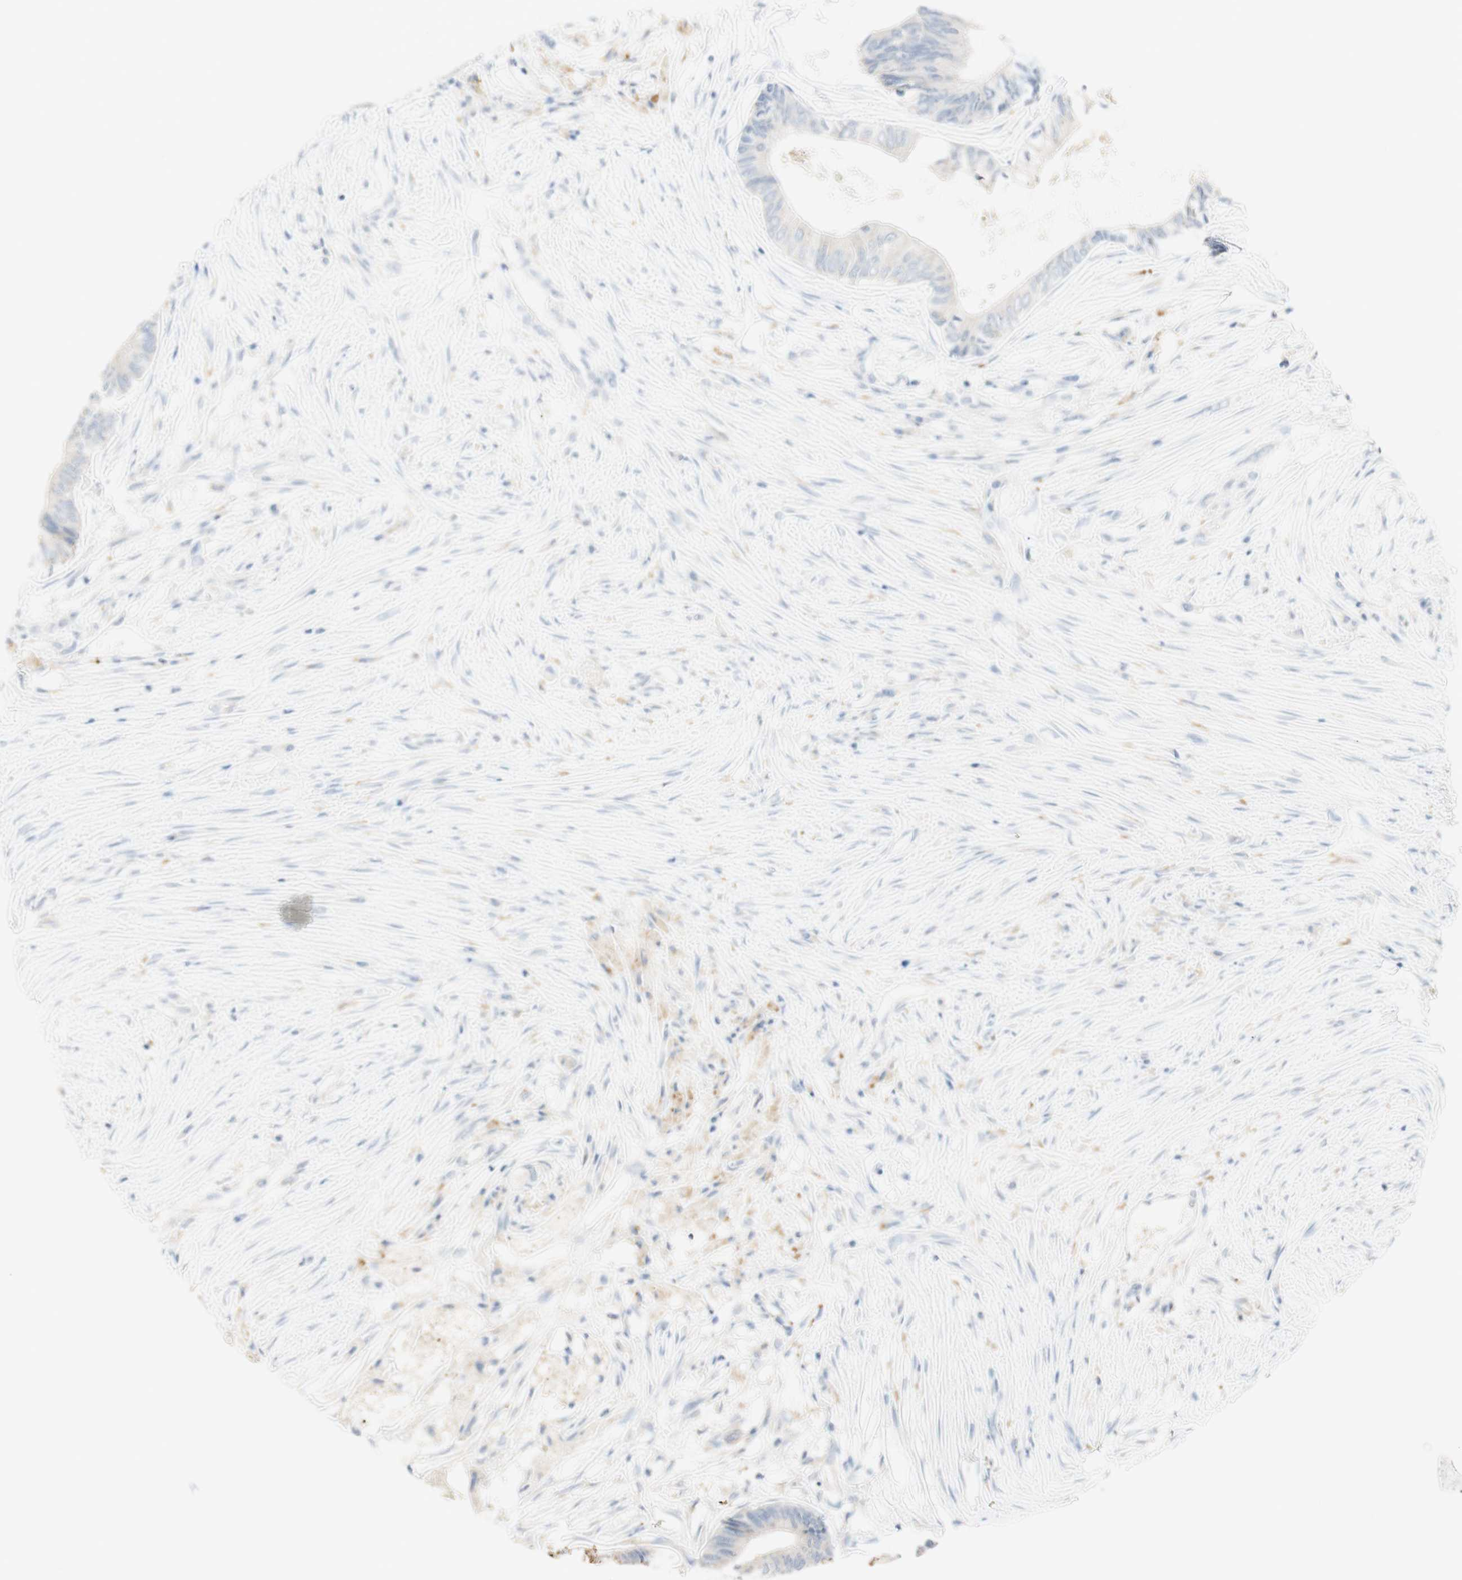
{"staining": {"intensity": "negative", "quantity": "none", "location": "none"}, "tissue": "colorectal cancer", "cell_type": "Tumor cells", "image_type": "cancer", "snomed": [{"axis": "morphology", "description": "Adenocarcinoma, NOS"}, {"axis": "topography", "description": "Rectum"}], "caption": "Immunohistochemistry image of neoplastic tissue: colorectal cancer (adenocarcinoma) stained with DAB demonstrates no significant protein positivity in tumor cells.", "gene": "ART3", "patient": {"sex": "male", "age": 63}}